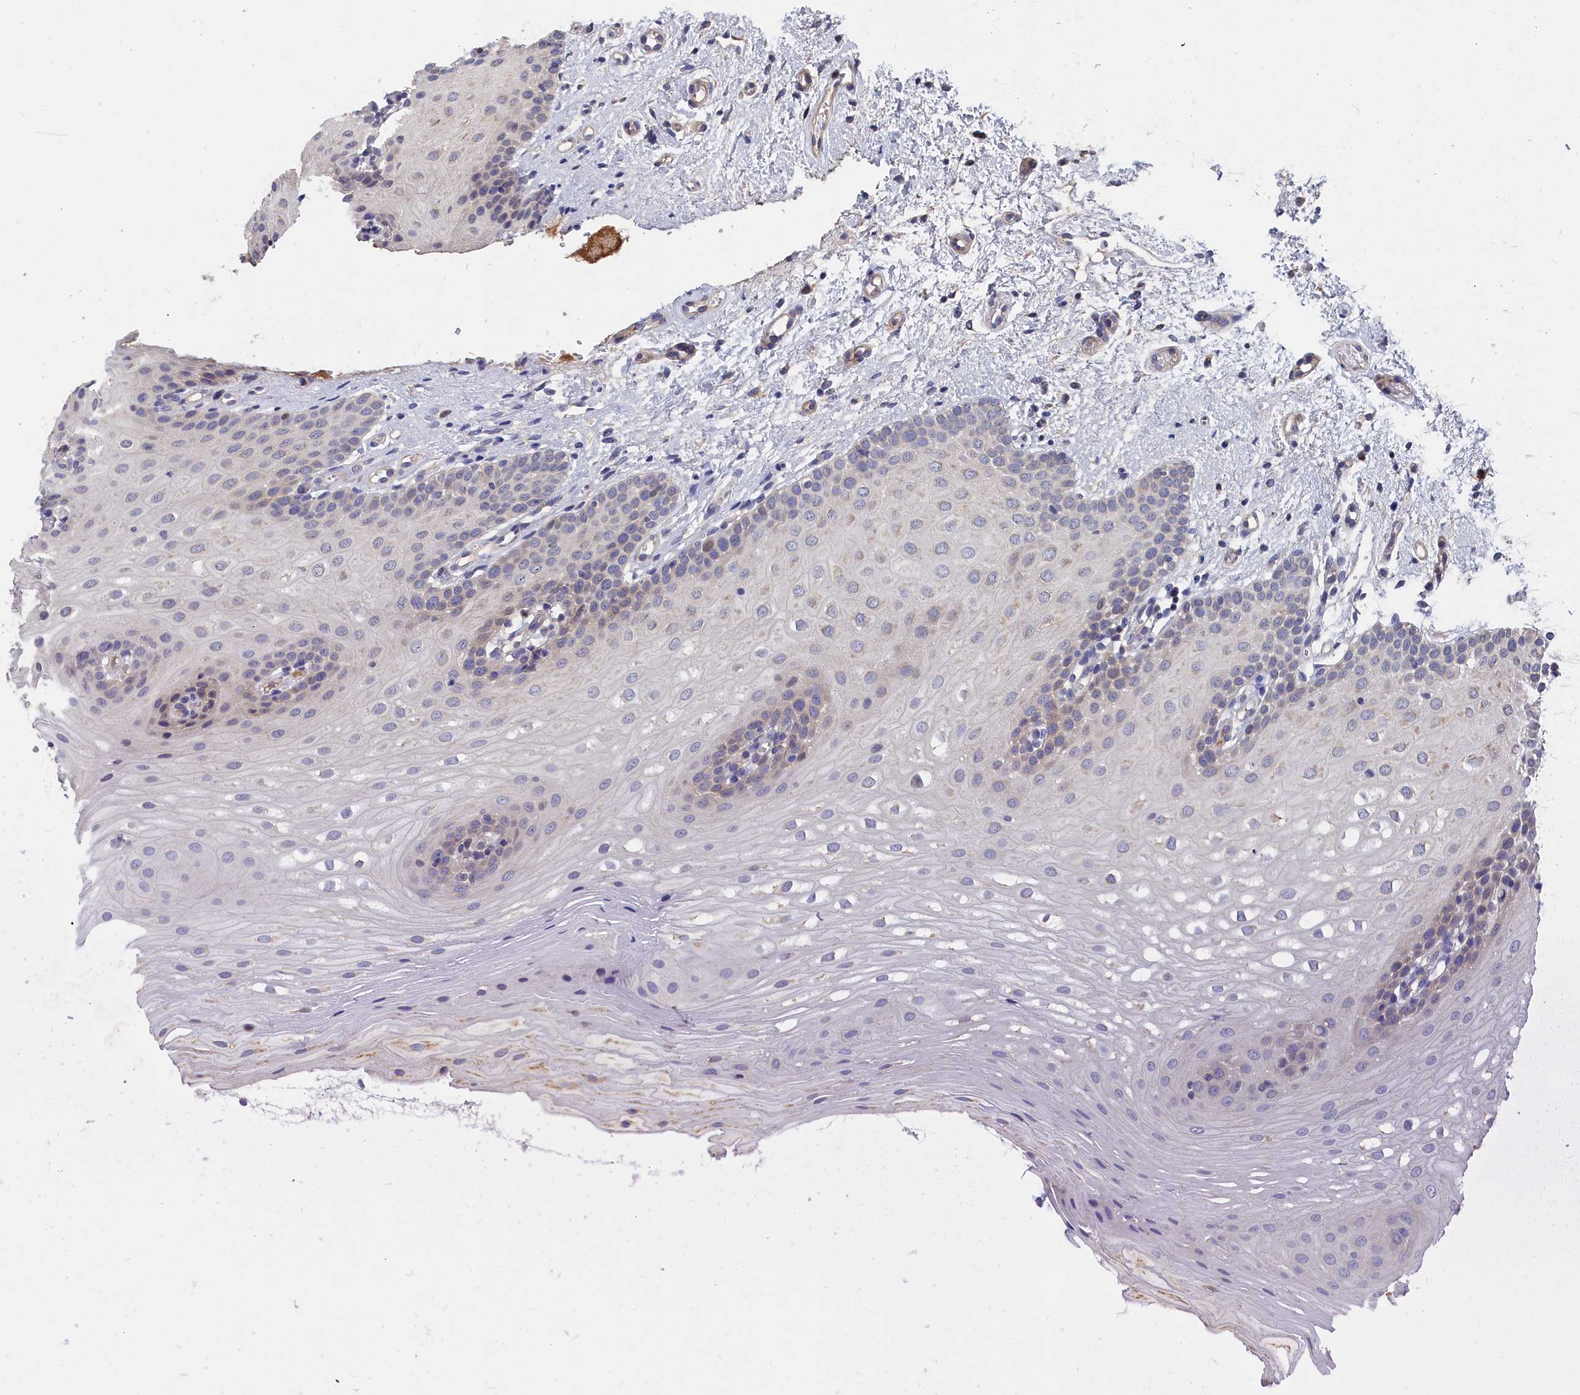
{"staining": {"intensity": "negative", "quantity": "none", "location": "none"}, "tissue": "oral mucosa", "cell_type": "Squamous epithelial cells", "image_type": "normal", "snomed": [{"axis": "morphology", "description": "Normal tissue, NOS"}, {"axis": "topography", "description": "Oral tissue"}], "caption": "The photomicrograph shows no staining of squamous epithelial cells in normal oral mucosa. (DAB immunohistochemistry (IHC), high magnification).", "gene": "CYB5D2", "patient": {"sex": "female", "age": 54}}